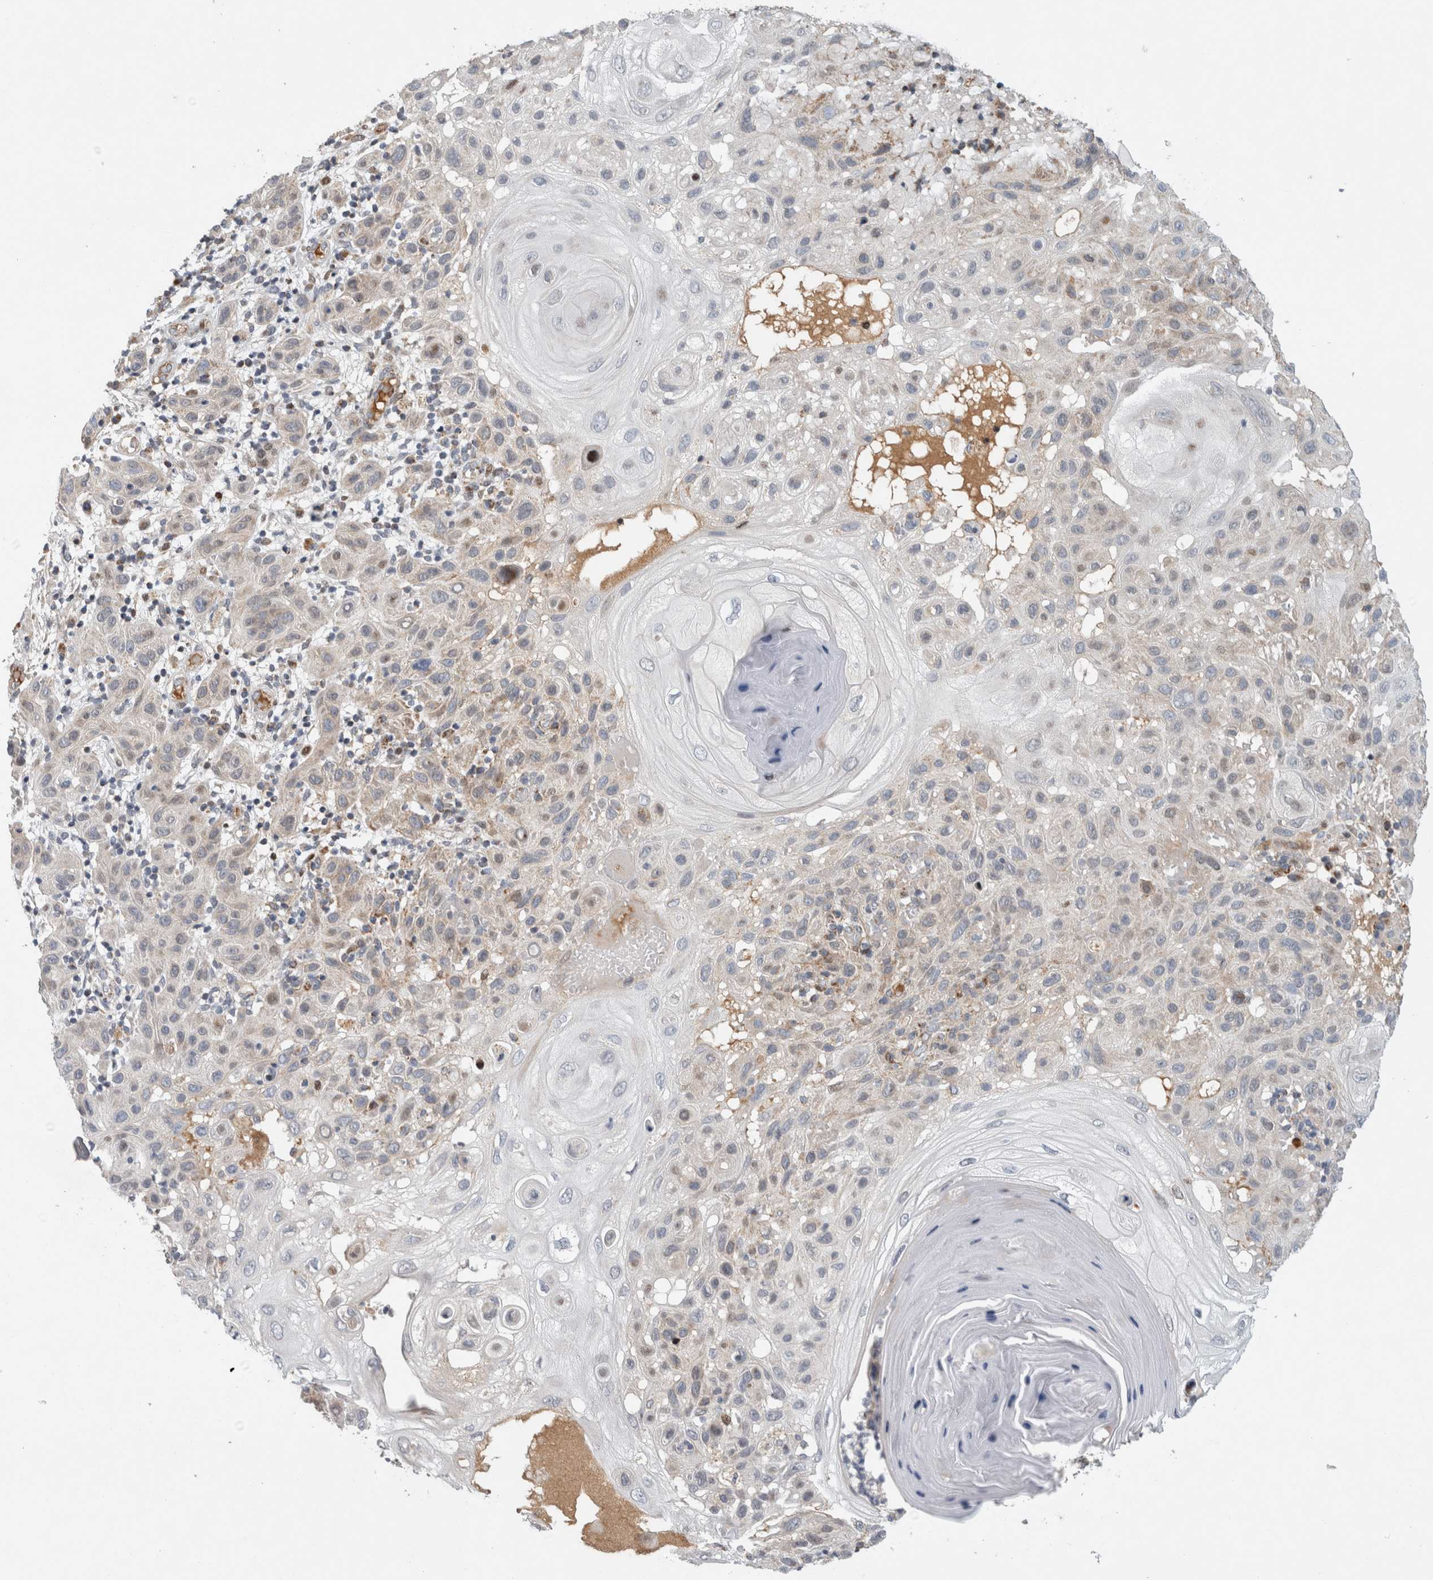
{"staining": {"intensity": "weak", "quantity": "<25%", "location": "cytoplasmic/membranous"}, "tissue": "skin cancer", "cell_type": "Tumor cells", "image_type": "cancer", "snomed": [{"axis": "morphology", "description": "Normal tissue, NOS"}, {"axis": "morphology", "description": "Squamous cell carcinoma, NOS"}, {"axis": "topography", "description": "Skin"}], "caption": "Immunohistochemistry of squamous cell carcinoma (skin) reveals no positivity in tumor cells. Nuclei are stained in blue.", "gene": "RBM48", "patient": {"sex": "female", "age": 96}}